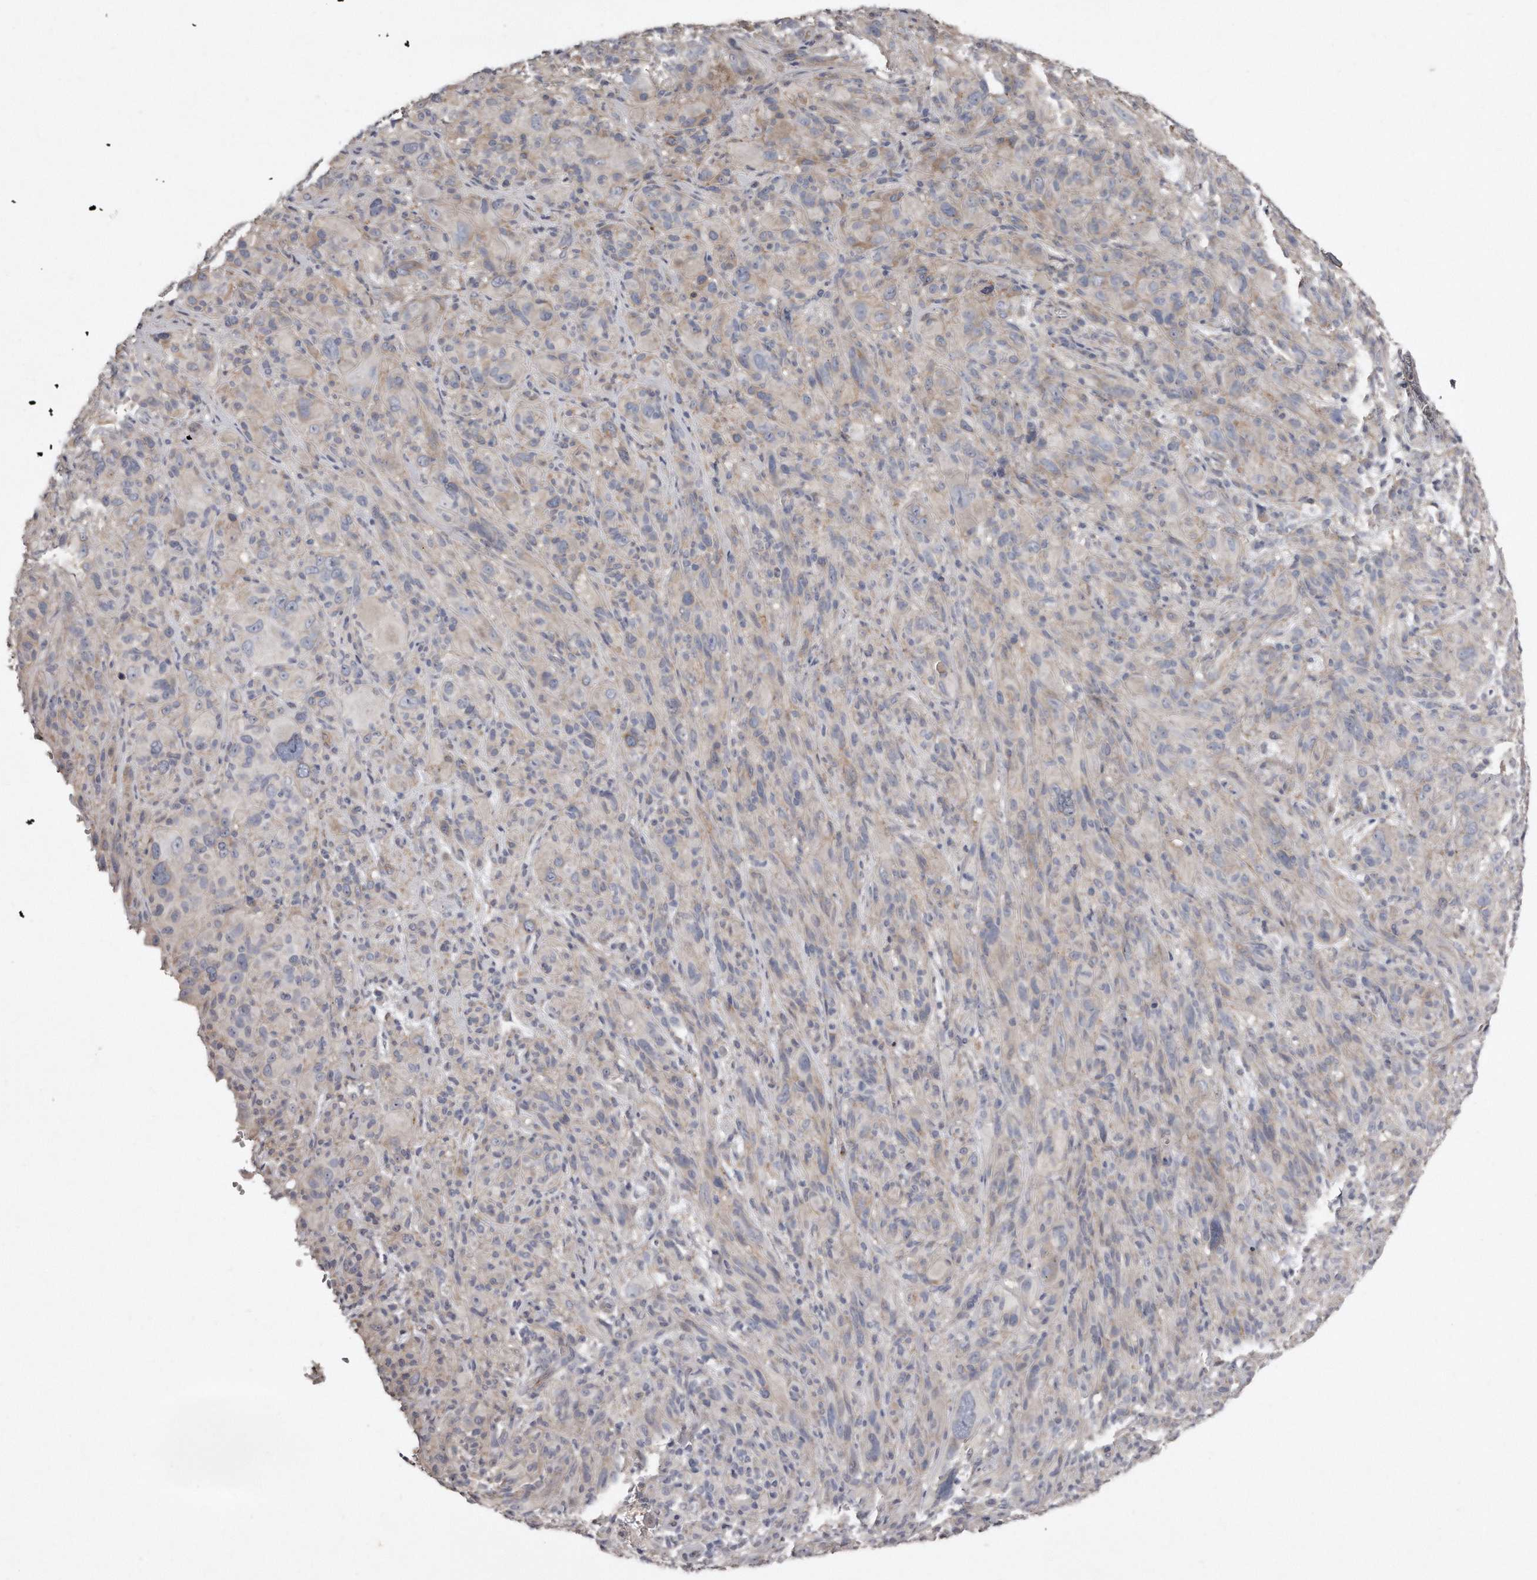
{"staining": {"intensity": "negative", "quantity": "none", "location": "none"}, "tissue": "melanoma", "cell_type": "Tumor cells", "image_type": "cancer", "snomed": [{"axis": "morphology", "description": "Malignant melanoma, NOS"}, {"axis": "topography", "description": "Skin of head"}], "caption": "IHC micrograph of neoplastic tissue: malignant melanoma stained with DAB (3,3'-diaminobenzidine) reveals no significant protein positivity in tumor cells. (Stains: DAB (3,3'-diaminobenzidine) IHC with hematoxylin counter stain, Microscopy: brightfield microscopy at high magnification).", "gene": "LMOD1", "patient": {"sex": "male", "age": 96}}